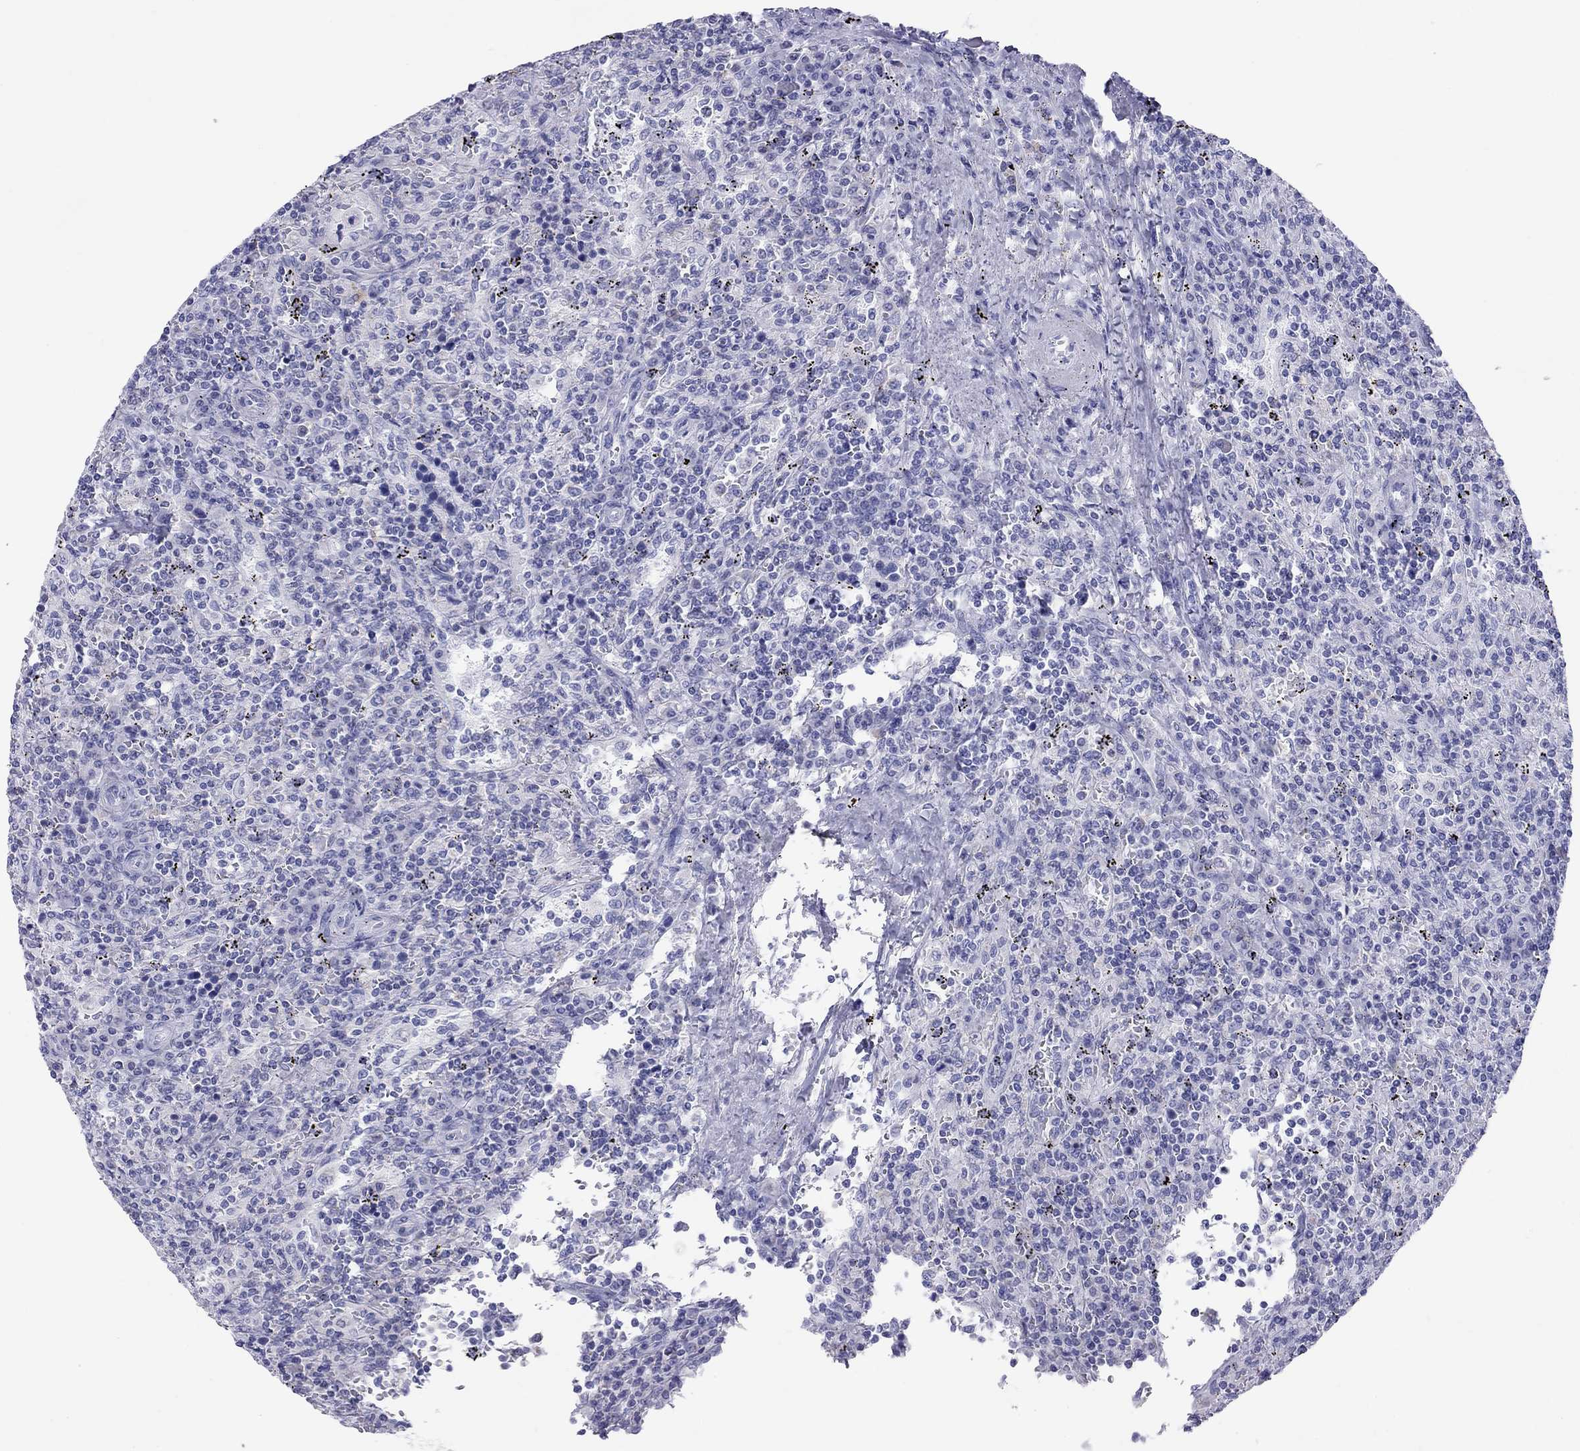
{"staining": {"intensity": "negative", "quantity": "none", "location": "none"}, "tissue": "lymphoma", "cell_type": "Tumor cells", "image_type": "cancer", "snomed": [{"axis": "morphology", "description": "Malignant lymphoma, non-Hodgkin's type, Low grade"}, {"axis": "topography", "description": "Spleen"}], "caption": "IHC of lymphoma shows no staining in tumor cells.", "gene": "DPY19L2", "patient": {"sex": "male", "age": 62}}